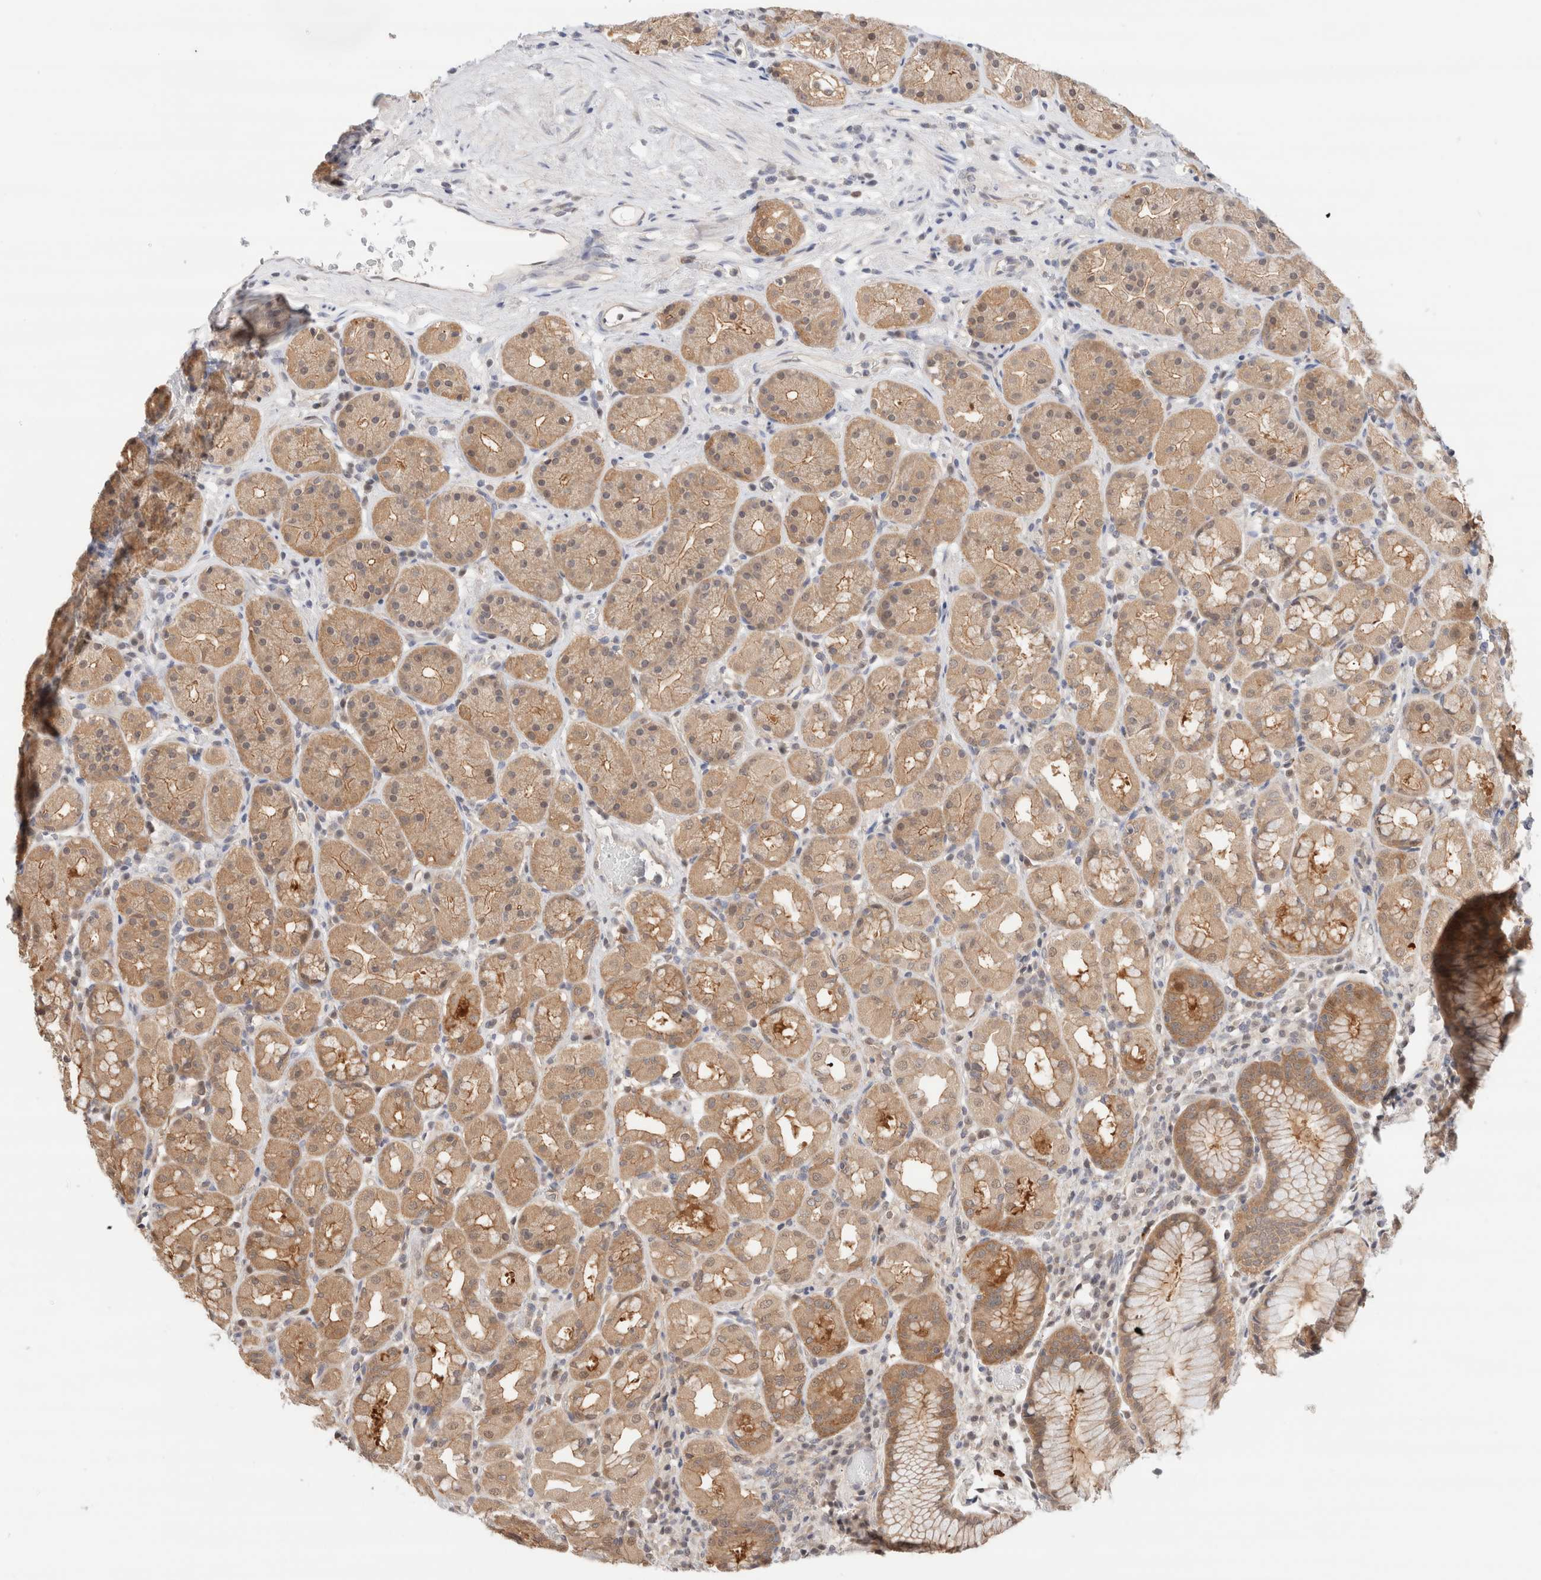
{"staining": {"intensity": "moderate", "quantity": ">75%", "location": "cytoplasmic/membranous"}, "tissue": "stomach", "cell_type": "Glandular cells", "image_type": "normal", "snomed": [{"axis": "morphology", "description": "Normal tissue, NOS"}, {"axis": "topography", "description": "Stomach, lower"}], "caption": "Moderate cytoplasmic/membranous positivity for a protein is seen in about >75% of glandular cells of benign stomach using IHC.", "gene": "C17orf97", "patient": {"sex": "female", "age": 56}}